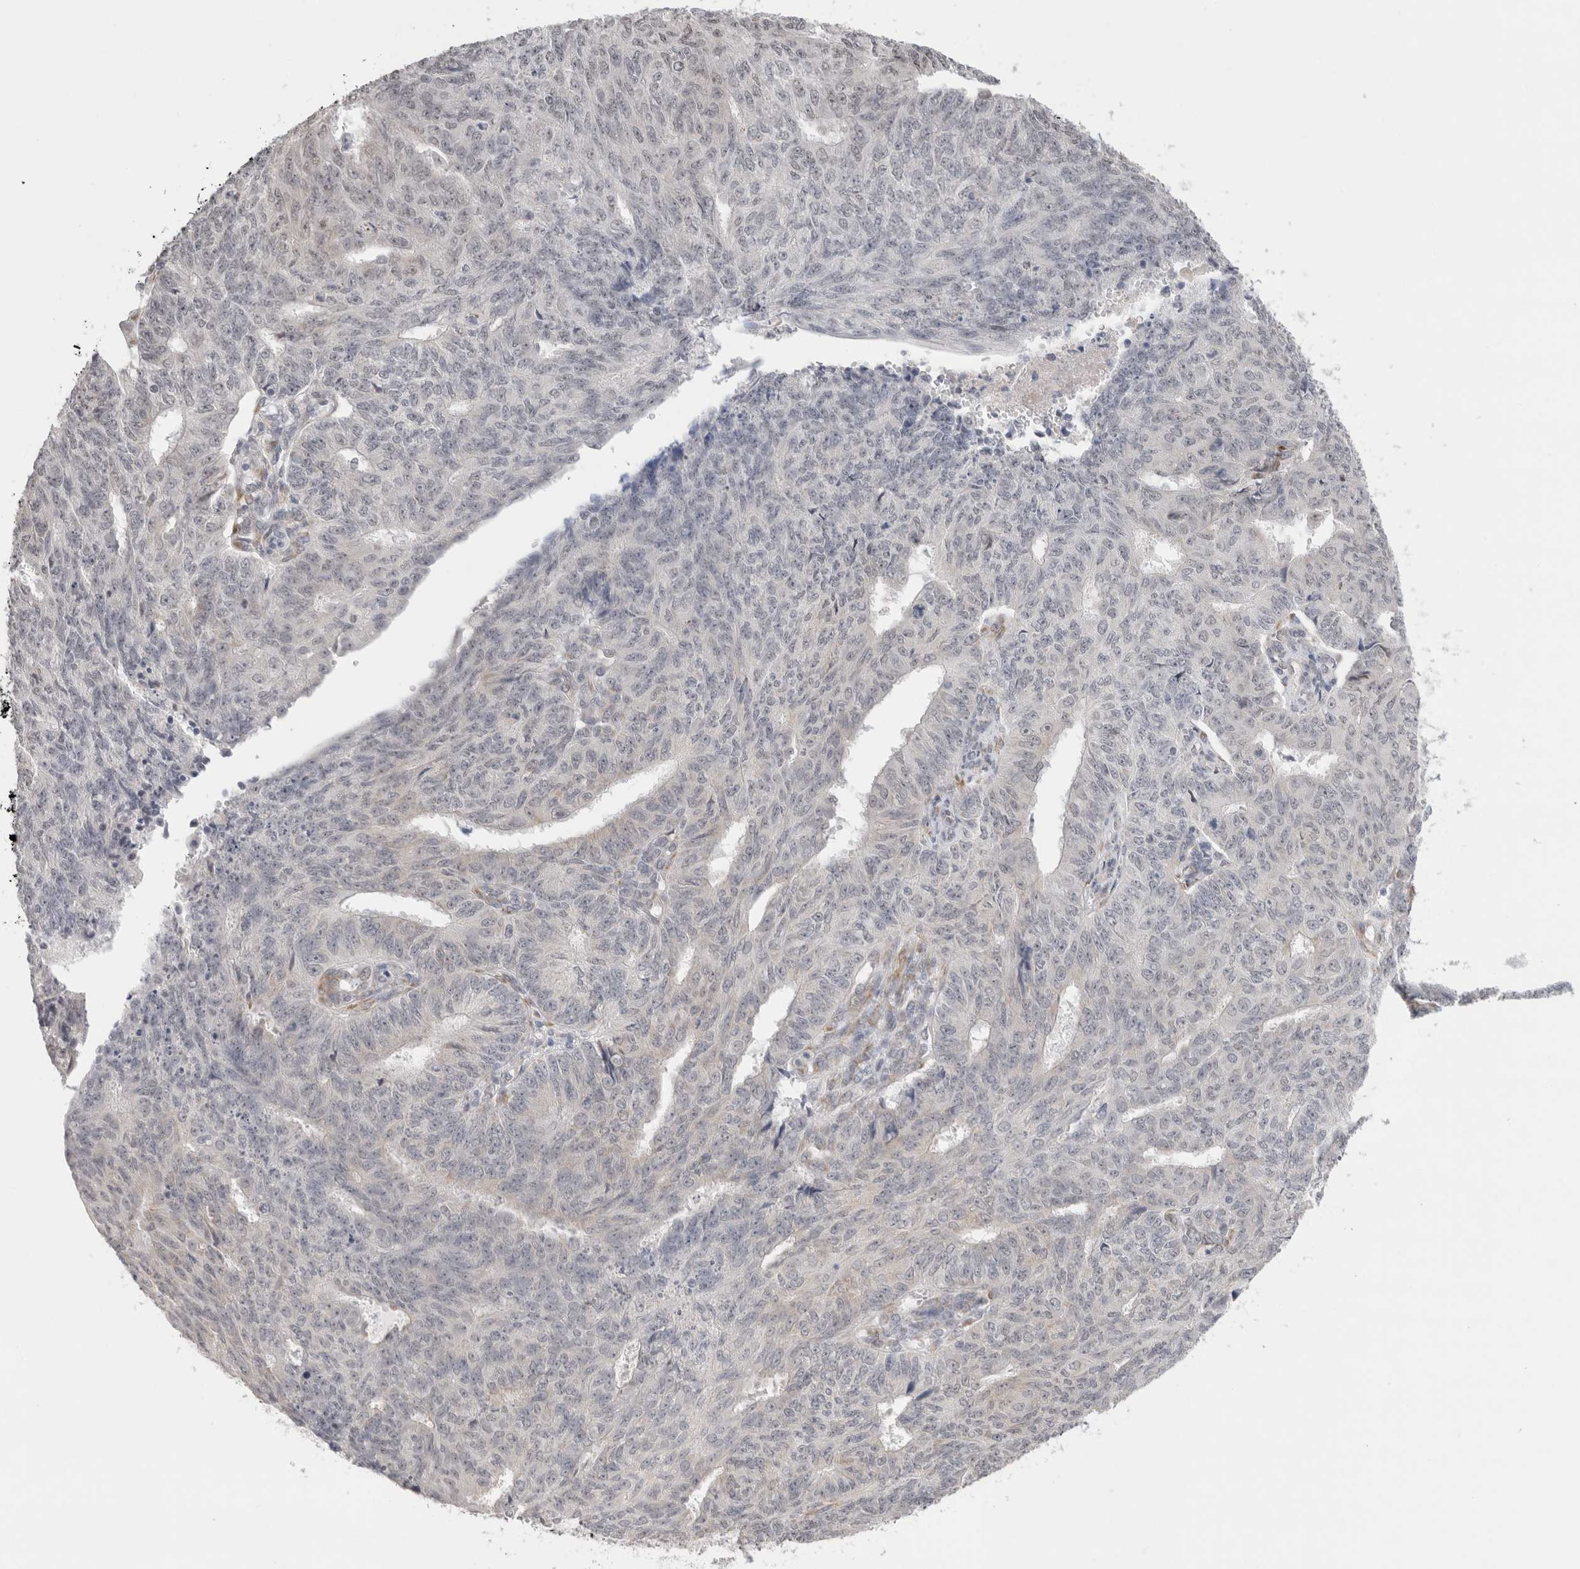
{"staining": {"intensity": "weak", "quantity": "<25%", "location": "cytoplasmic/membranous"}, "tissue": "endometrial cancer", "cell_type": "Tumor cells", "image_type": "cancer", "snomed": [{"axis": "morphology", "description": "Adenocarcinoma, NOS"}, {"axis": "topography", "description": "Endometrium"}], "caption": "Protein analysis of endometrial cancer (adenocarcinoma) exhibits no significant staining in tumor cells.", "gene": "HDLBP", "patient": {"sex": "female", "age": 32}}